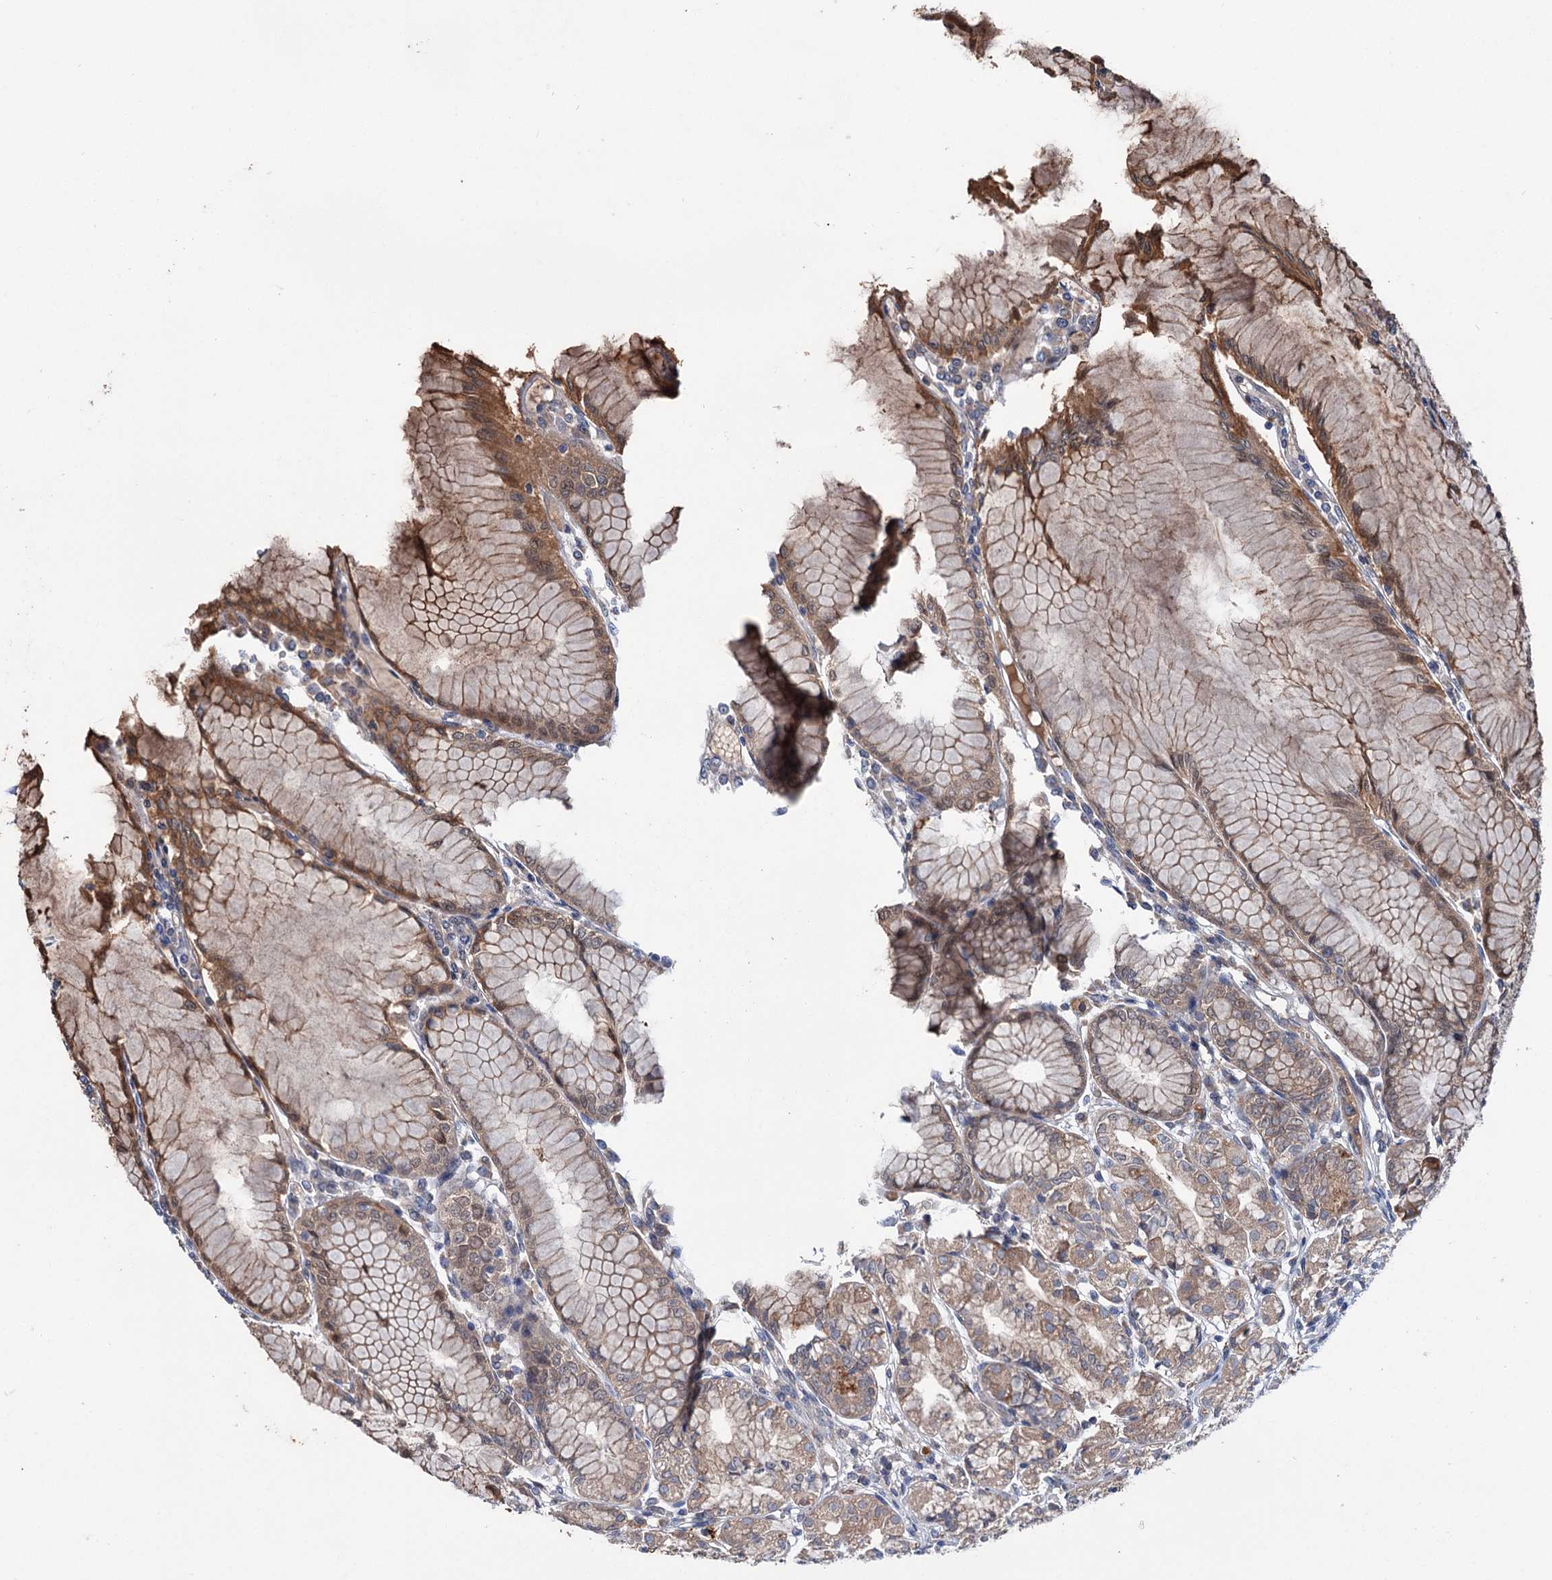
{"staining": {"intensity": "strong", "quantity": "25%-75%", "location": "cytoplasmic/membranous"}, "tissue": "stomach", "cell_type": "Glandular cells", "image_type": "normal", "snomed": [{"axis": "morphology", "description": "Normal tissue, NOS"}, {"axis": "topography", "description": "Stomach"}], "caption": "This histopathology image reveals immunohistochemistry staining of benign human stomach, with high strong cytoplasmic/membranous positivity in approximately 25%-75% of glandular cells.", "gene": "PTPN3", "patient": {"sex": "female", "age": 57}}